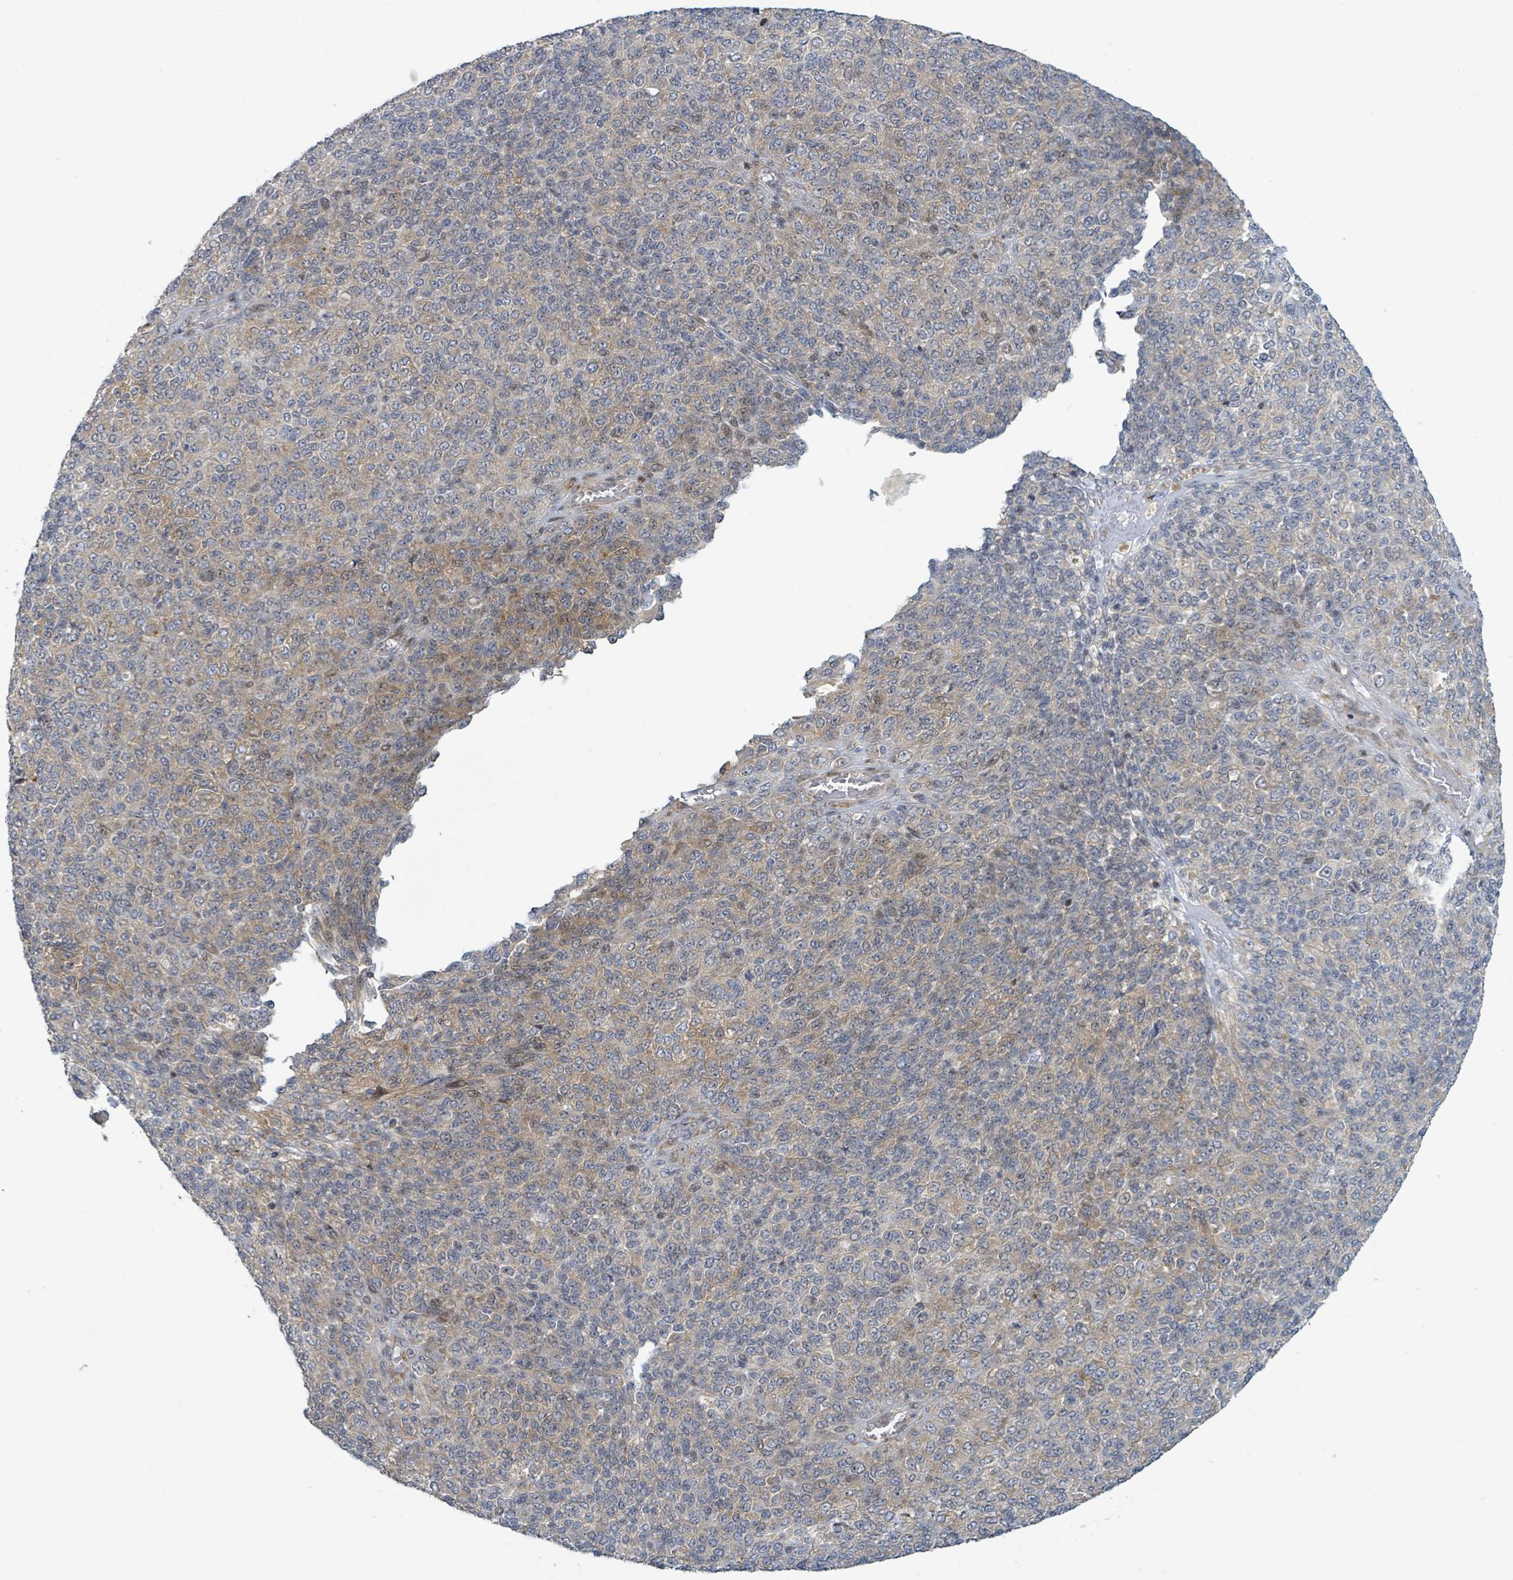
{"staining": {"intensity": "weak", "quantity": "25%-75%", "location": "cytoplasmic/membranous"}, "tissue": "melanoma", "cell_type": "Tumor cells", "image_type": "cancer", "snomed": [{"axis": "morphology", "description": "Malignant melanoma, Metastatic site"}, {"axis": "topography", "description": "Brain"}], "caption": "Immunohistochemical staining of human melanoma reveals low levels of weak cytoplasmic/membranous protein staining in approximately 25%-75% of tumor cells. The staining is performed using DAB (3,3'-diaminobenzidine) brown chromogen to label protein expression. The nuclei are counter-stained blue using hematoxylin.", "gene": "RPL32", "patient": {"sex": "female", "age": 56}}